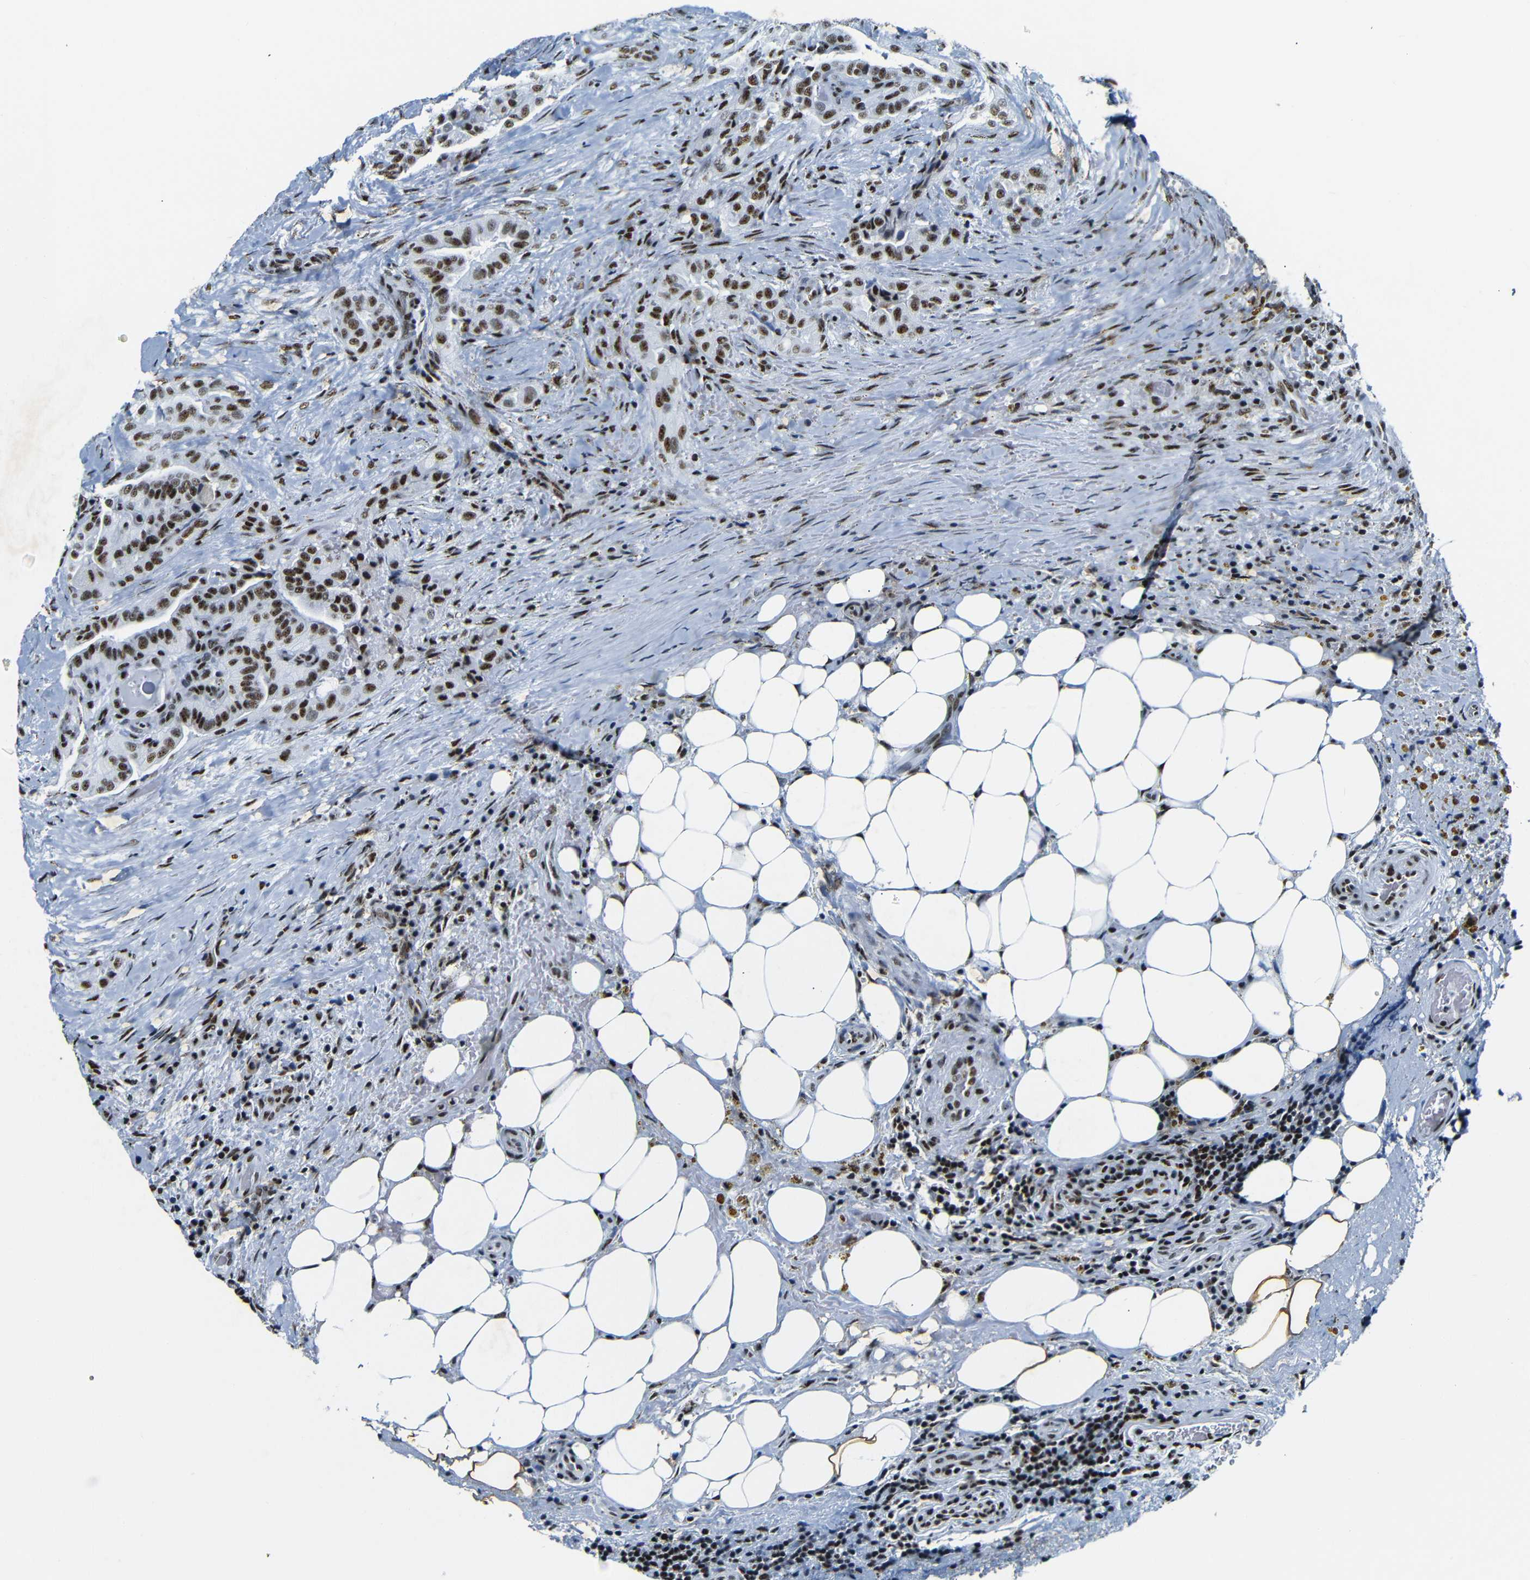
{"staining": {"intensity": "moderate", "quantity": ">75%", "location": "nuclear"}, "tissue": "thyroid cancer", "cell_type": "Tumor cells", "image_type": "cancer", "snomed": [{"axis": "morphology", "description": "Papillary adenocarcinoma, NOS"}, {"axis": "topography", "description": "Thyroid gland"}], "caption": "This image shows IHC staining of thyroid cancer (papillary adenocarcinoma), with medium moderate nuclear positivity in about >75% of tumor cells.", "gene": "SRSF1", "patient": {"sex": "male", "age": 77}}